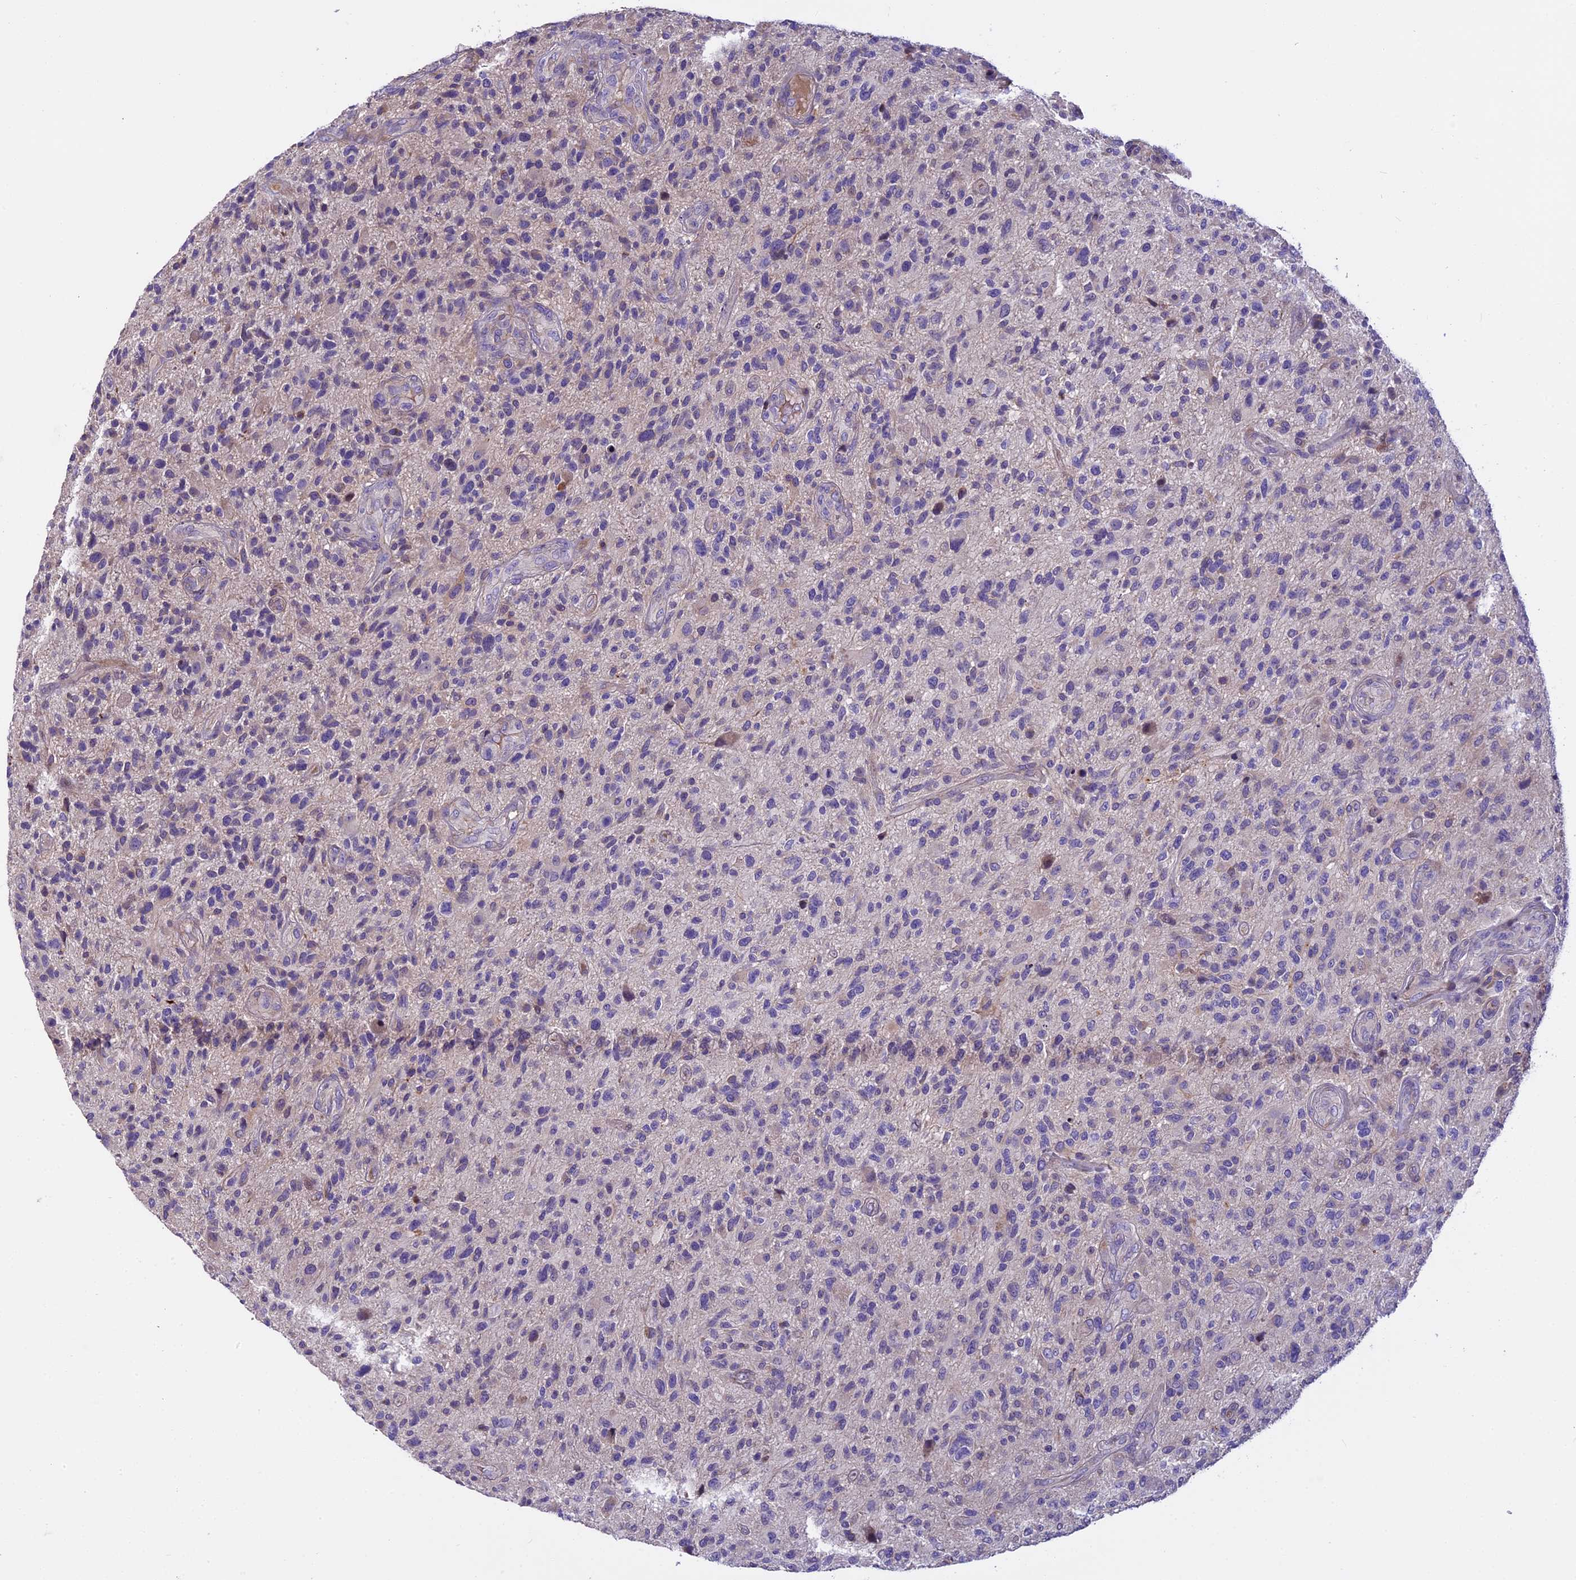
{"staining": {"intensity": "negative", "quantity": "none", "location": "none"}, "tissue": "glioma", "cell_type": "Tumor cells", "image_type": "cancer", "snomed": [{"axis": "morphology", "description": "Glioma, malignant, High grade"}, {"axis": "topography", "description": "Brain"}], "caption": "Immunohistochemistry (IHC) micrograph of malignant glioma (high-grade) stained for a protein (brown), which displays no expression in tumor cells. Brightfield microscopy of immunohistochemistry stained with DAB (3,3'-diaminobenzidine) (brown) and hematoxylin (blue), captured at high magnification.", "gene": "FAM98C", "patient": {"sex": "male", "age": 47}}